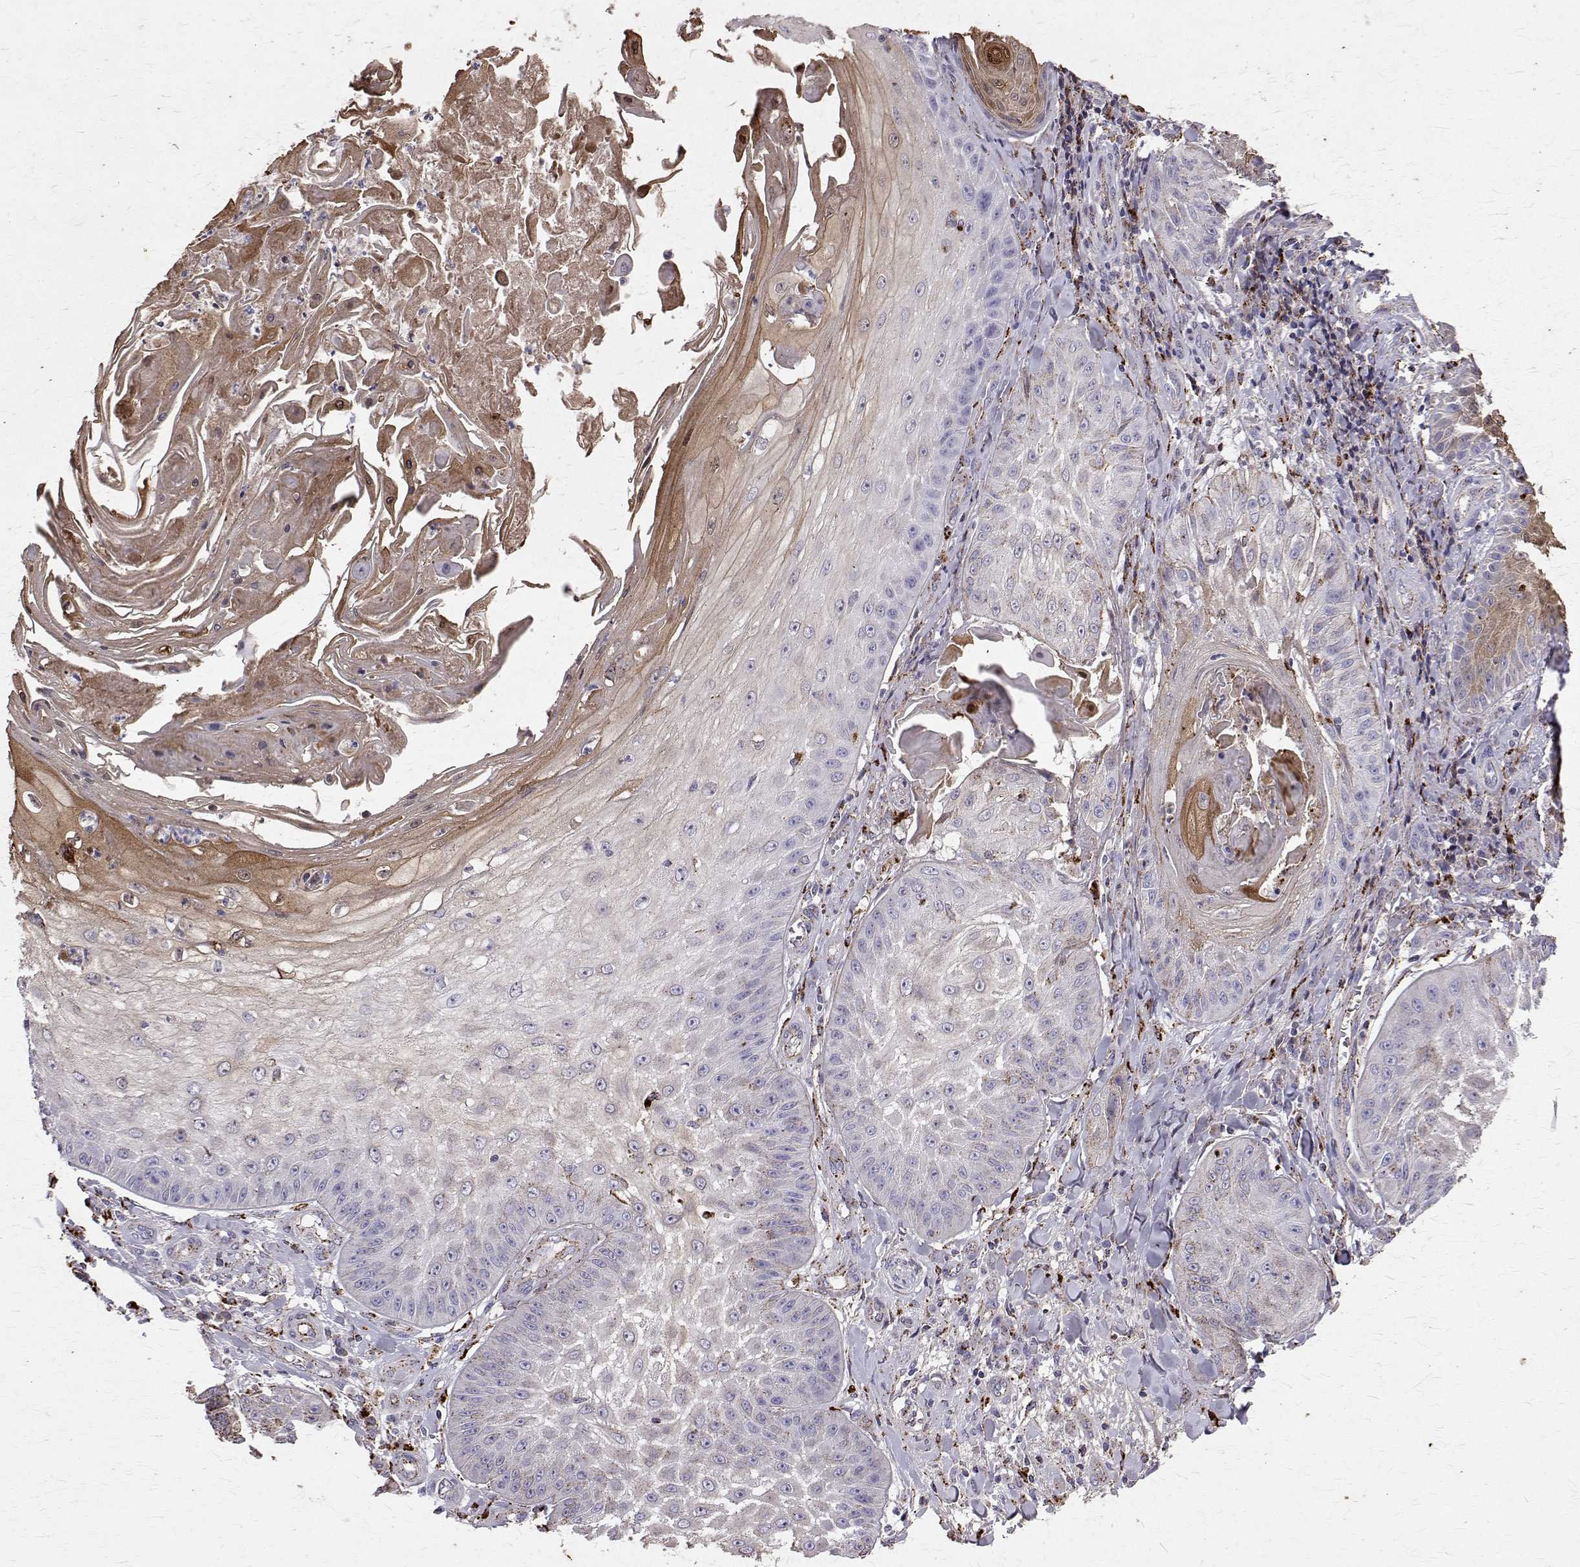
{"staining": {"intensity": "negative", "quantity": "none", "location": "none"}, "tissue": "skin cancer", "cell_type": "Tumor cells", "image_type": "cancer", "snomed": [{"axis": "morphology", "description": "Squamous cell carcinoma, NOS"}, {"axis": "topography", "description": "Skin"}], "caption": "Tumor cells are negative for protein expression in human skin cancer.", "gene": "TPP1", "patient": {"sex": "male", "age": 70}}